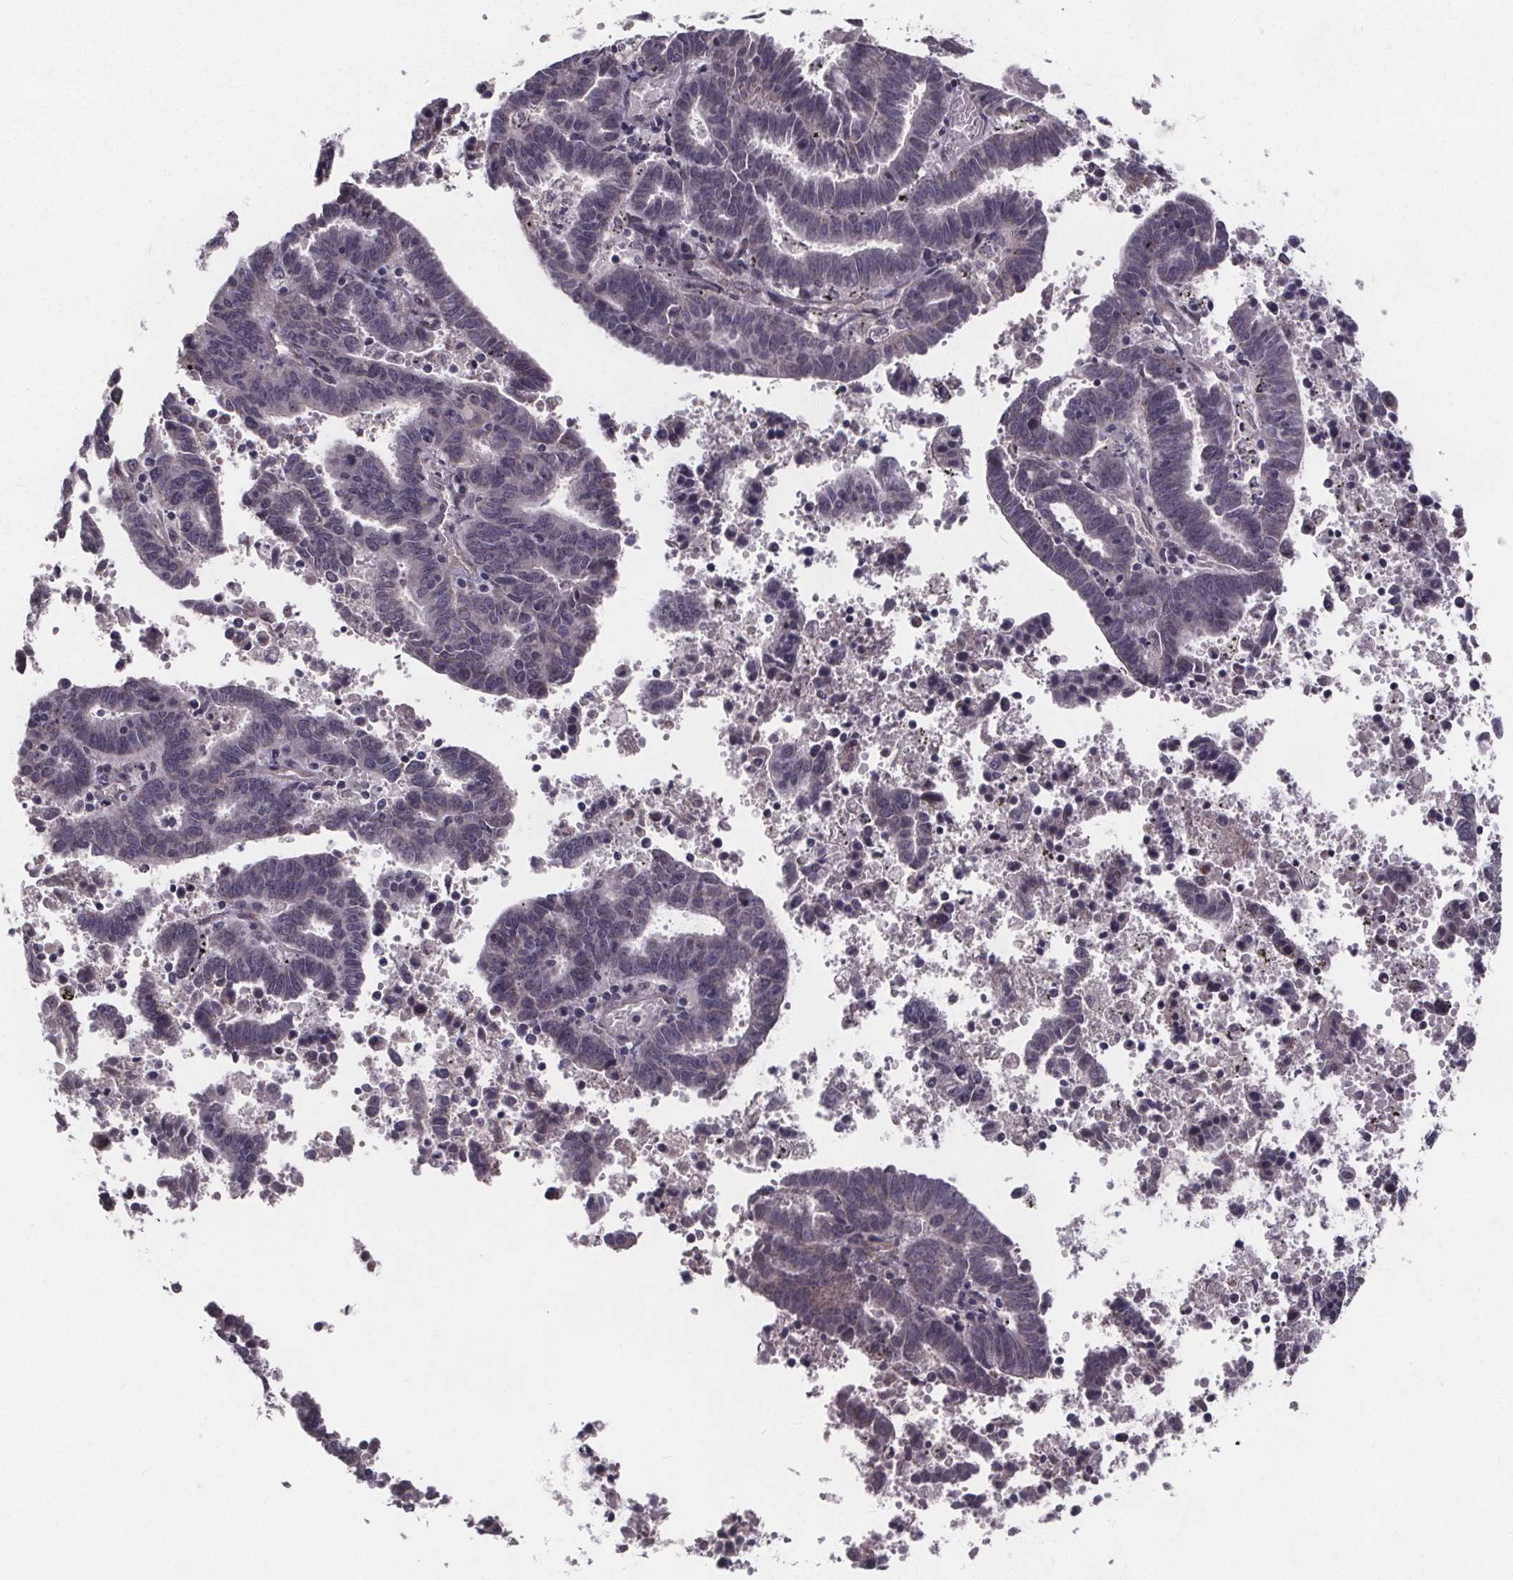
{"staining": {"intensity": "negative", "quantity": "none", "location": "none"}, "tissue": "endometrial cancer", "cell_type": "Tumor cells", "image_type": "cancer", "snomed": [{"axis": "morphology", "description": "Adenocarcinoma, NOS"}, {"axis": "topography", "description": "Uterus"}], "caption": "This histopathology image is of adenocarcinoma (endometrial) stained with immunohistochemistry (IHC) to label a protein in brown with the nuclei are counter-stained blue. There is no expression in tumor cells. Brightfield microscopy of IHC stained with DAB (brown) and hematoxylin (blue), captured at high magnification.", "gene": "FAM181B", "patient": {"sex": "female", "age": 83}}